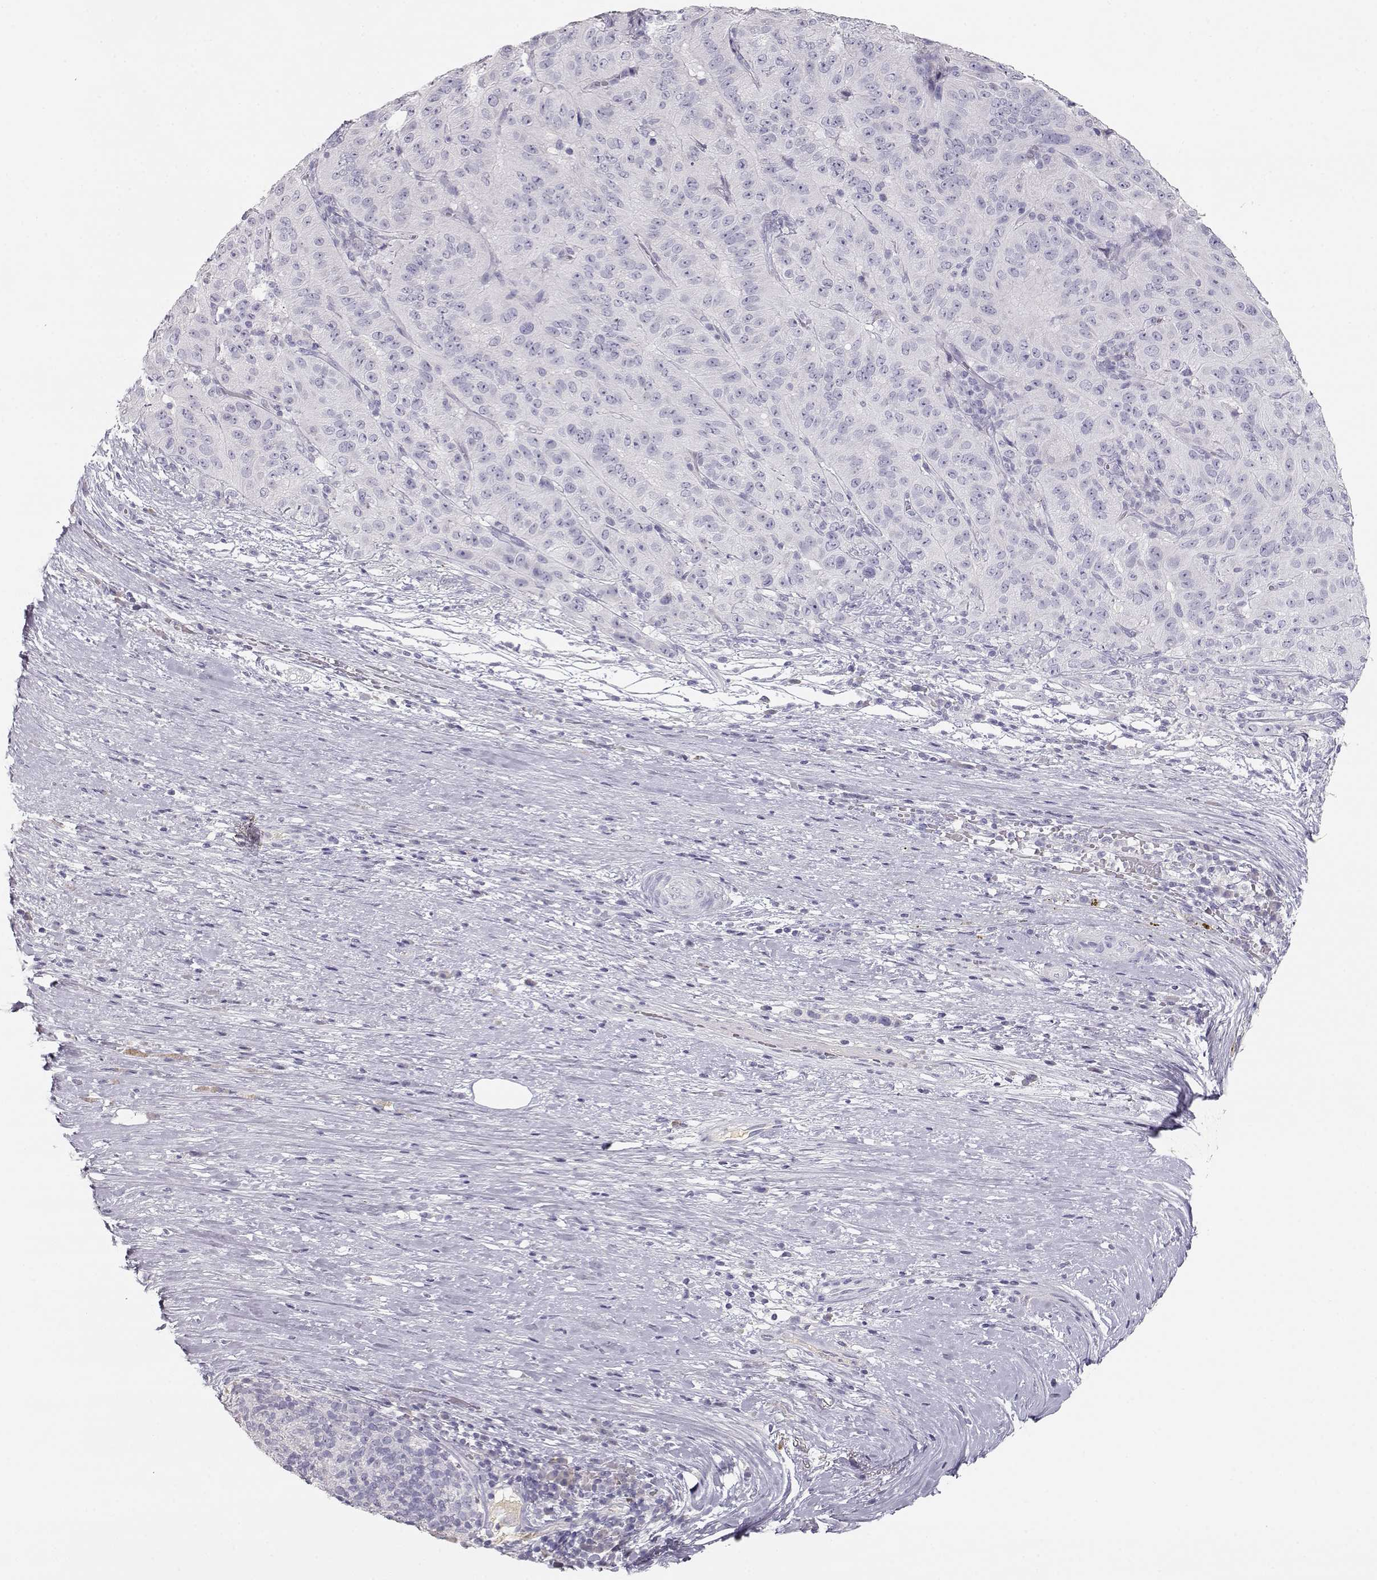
{"staining": {"intensity": "negative", "quantity": "none", "location": "none"}, "tissue": "pancreatic cancer", "cell_type": "Tumor cells", "image_type": "cancer", "snomed": [{"axis": "morphology", "description": "Adenocarcinoma, NOS"}, {"axis": "topography", "description": "Pancreas"}], "caption": "Immunohistochemistry image of pancreatic cancer (adenocarcinoma) stained for a protein (brown), which demonstrates no expression in tumor cells.", "gene": "SLCO6A1", "patient": {"sex": "male", "age": 63}}